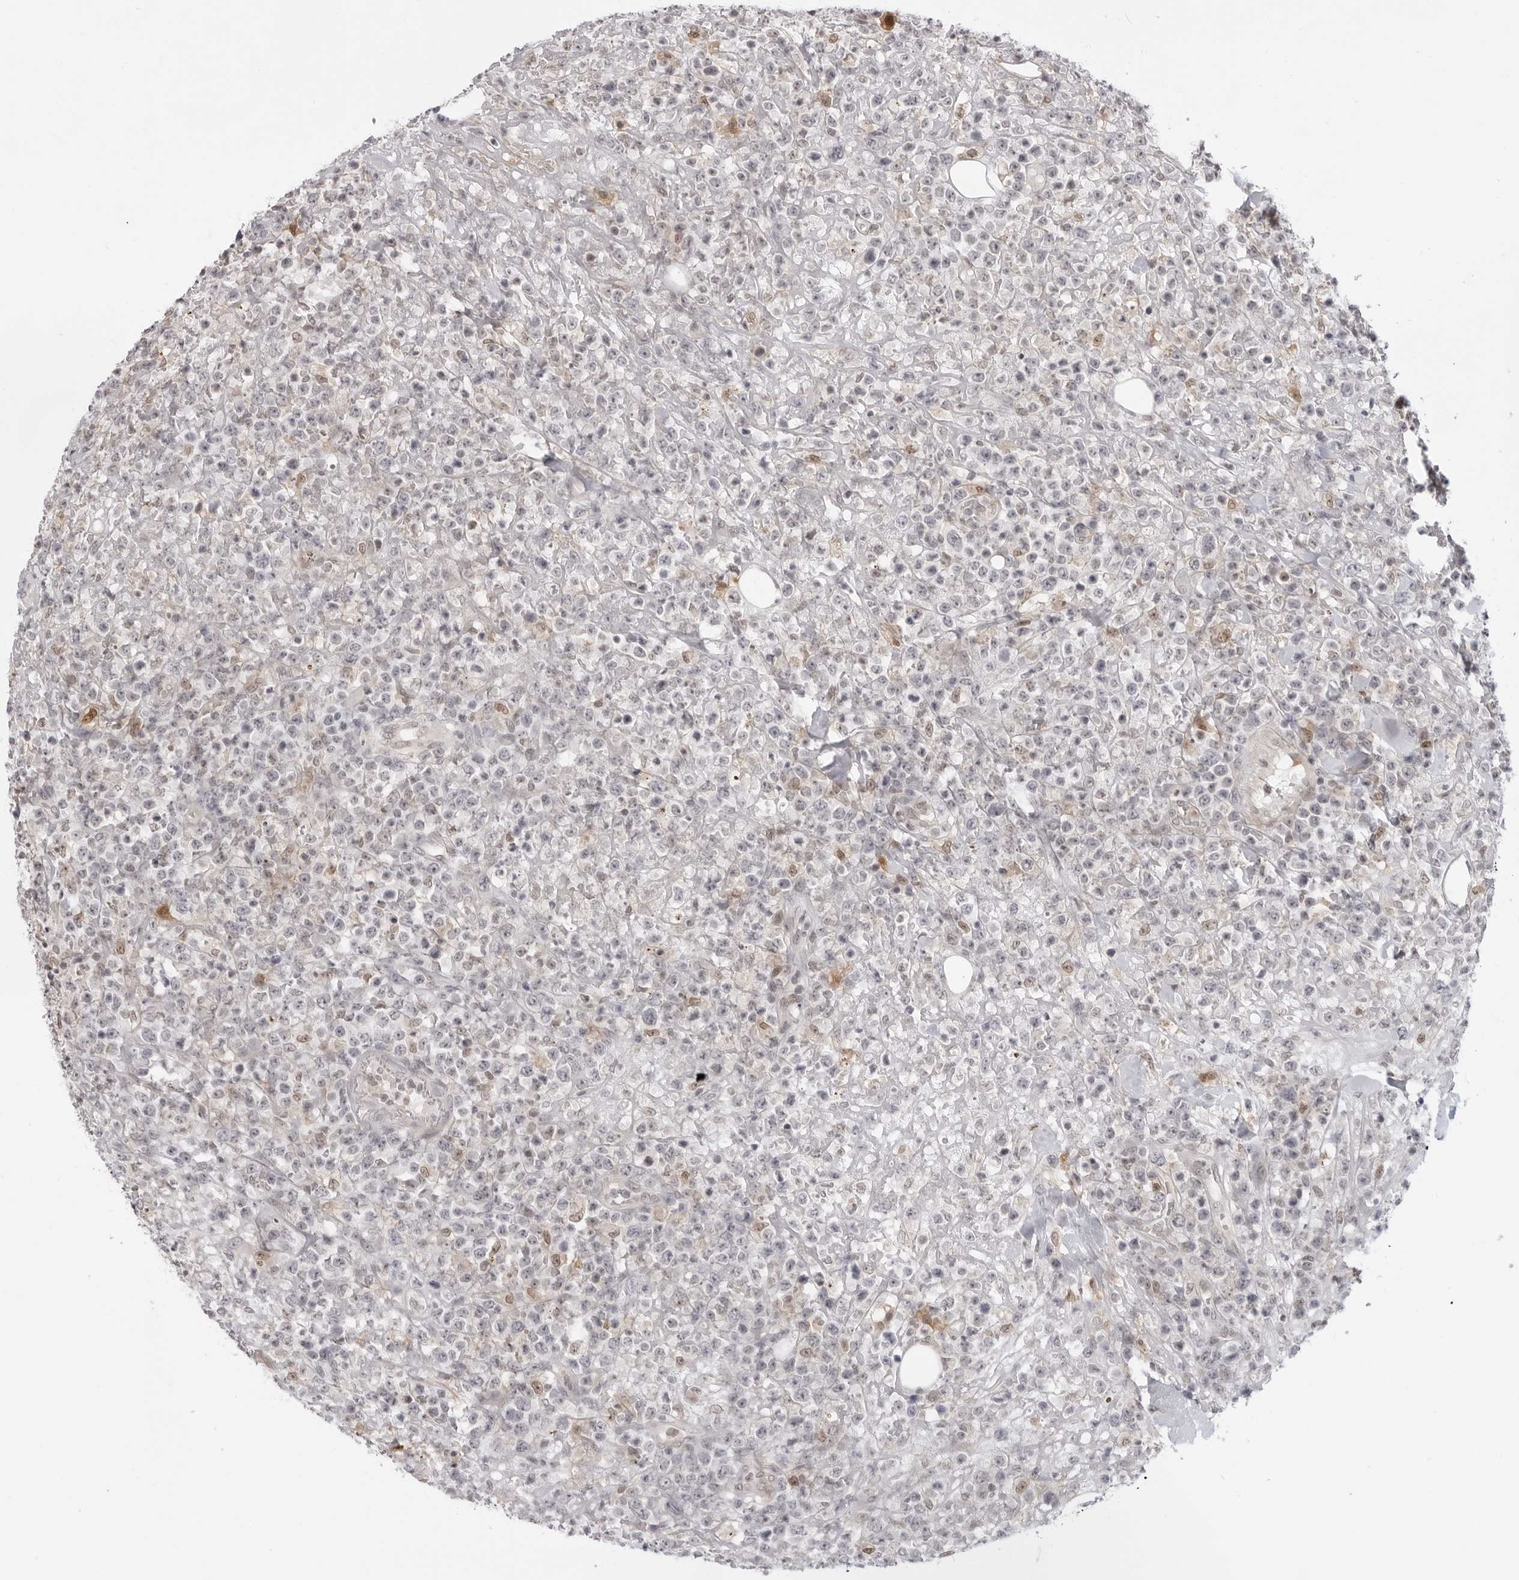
{"staining": {"intensity": "negative", "quantity": "none", "location": "none"}, "tissue": "lymphoma", "cell_type": "Tumor cells", "image_type": "cancer", "snomed": [{"axis": "morphology", "description": "Malignant lymphoma, non-Hodgkin's type, High grade"}, {"axis": "topography", "description": "Colon"}], "caption": "The photomicrograph reveals no significant staining in tumor cells of lymphoma.", "gene": "SRGAP2", "patient": {"sex": "female", "age": 53}}